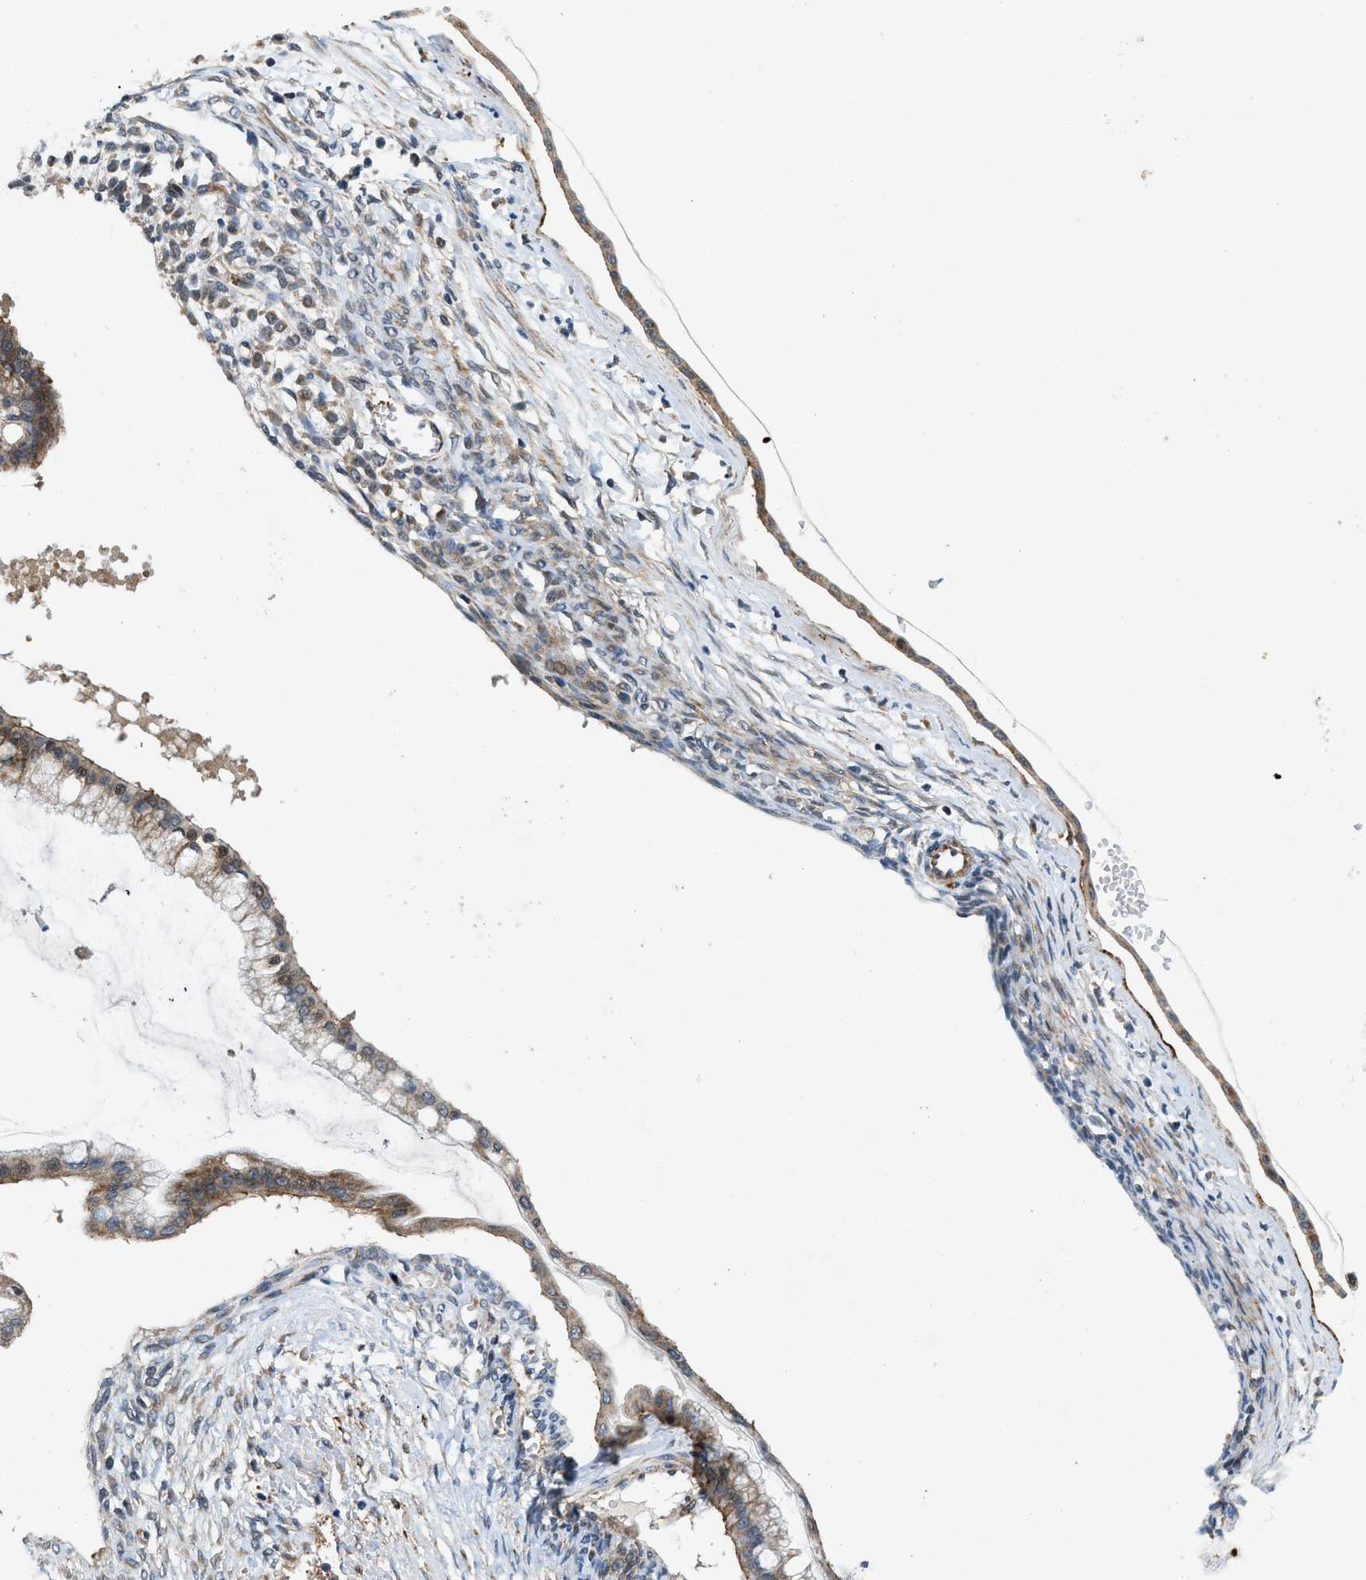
{"staining": {"intensity": "moderate", "quantity": ">75%", "location": "cytoplasmic/membranous"}, "tissue": "ovarian cancer", "cell_type": "Tumor cells", "image_type": "cancer", "snomed": [{"axis": "morphology", "description": "Cystadenocarcinoma, mucinous, NOS"}, {"axis": "topography", "description": "Ovary"}], "caption": "Immunohistochemistry histopathology image of human ovarian cancer (mucinous cystadenocarcinoma) stained for a protein (brown), which displays medium levels of moderate cytoplasmic/membranous expression in approximately >75% of tumor cells.", "gene": "ZNF599", "patient": {"sex": "female", "age": 73}}